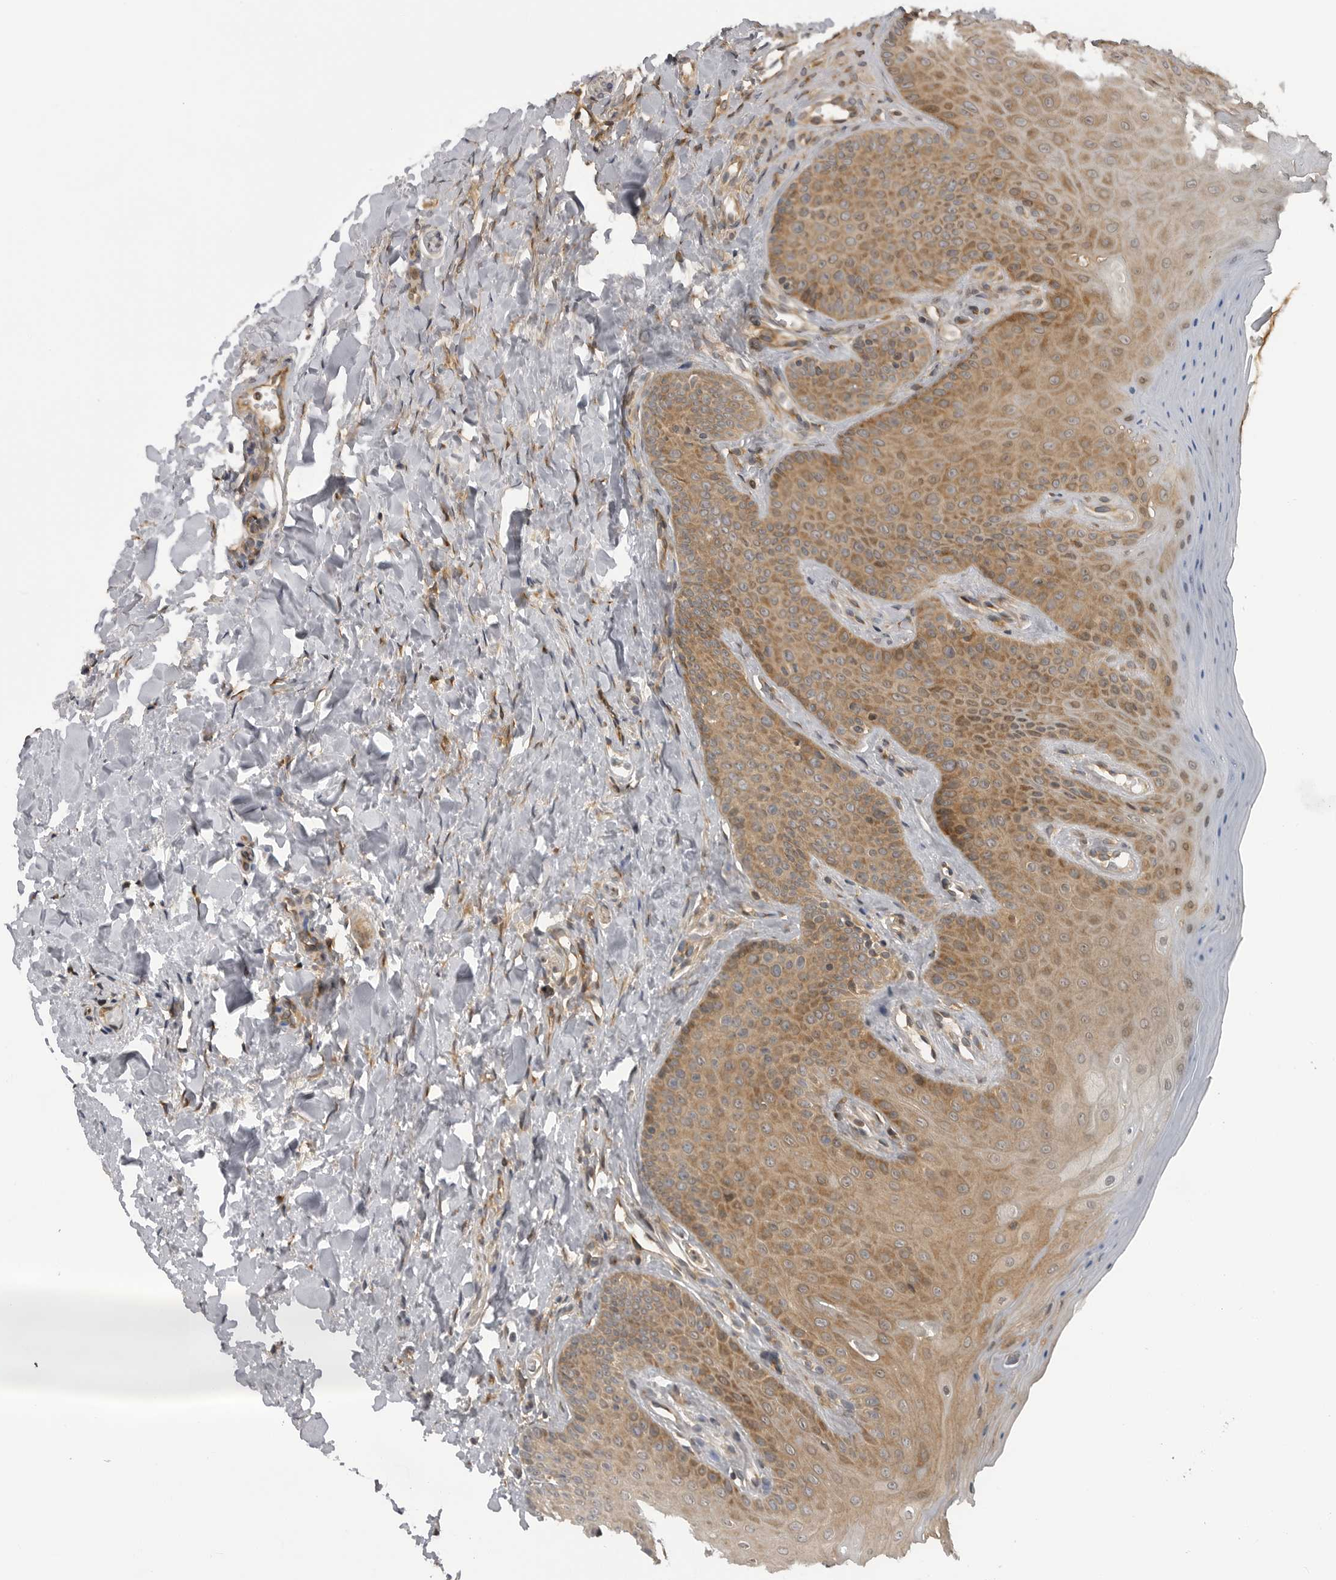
{"staining": {"intensity": "moderate", "quantity": ">75%", "location": "cytoplasmic/membranous"}, "tissue": "oral mucosa", "cell_type": "Squamous epithelial cells", "image_type": "normal", "snomed": [{"axis": "morphology", "description": "Normal tissue, NOS"}, {"axis": "topography", "description": "Oral tissue"}], "caption": "IHC photomicrograph of benign oral mucosa: human oral mucosa stained using immunohistochemistry shows medium levels of moderate protein expression localized specifically in the cytoplasmic/membranous of squamous epithelial cells, appearing as a cytoplasmic/membranous brown color.", "gene": "LRRC45", "patient": {"sex": "female", "age": 31}}